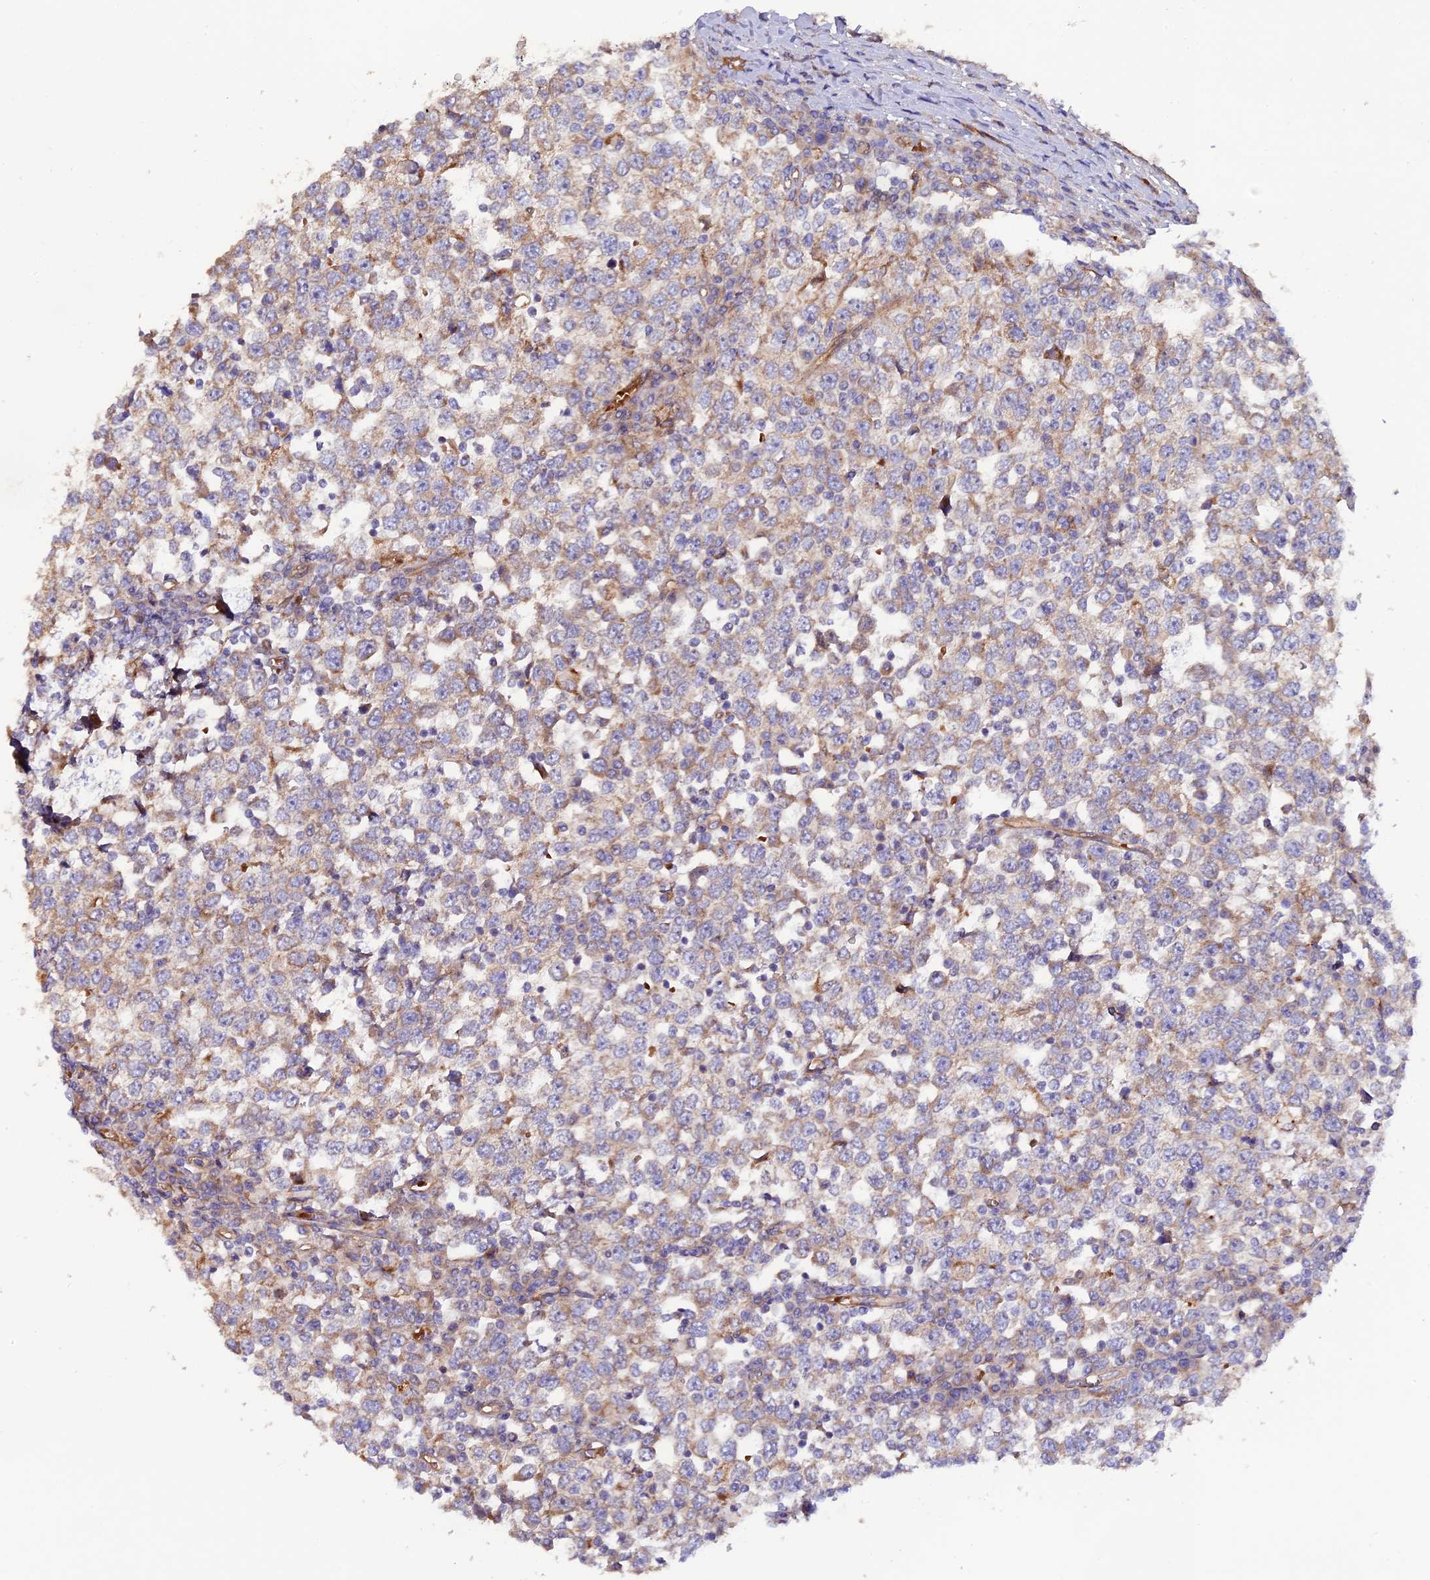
{"staining": {"intensity": "weak", "quantity": "<25%", "location": "cytoplasmic/membranous"}, "tissue": "testis cancer", "cell_type": "Tumor cells", "image_type": "cancer", "snomed": [{"axis": "morphology", "description": "Seminoma, NOS"}, {"axis": "topography", "description": "Testis"}], "caption": "A micrograph of testis cancer stained for a protein reveals no brown staining in tumor cells.", "gene": "DUS3L", "patient": {"sex": "male", "age": 65}}